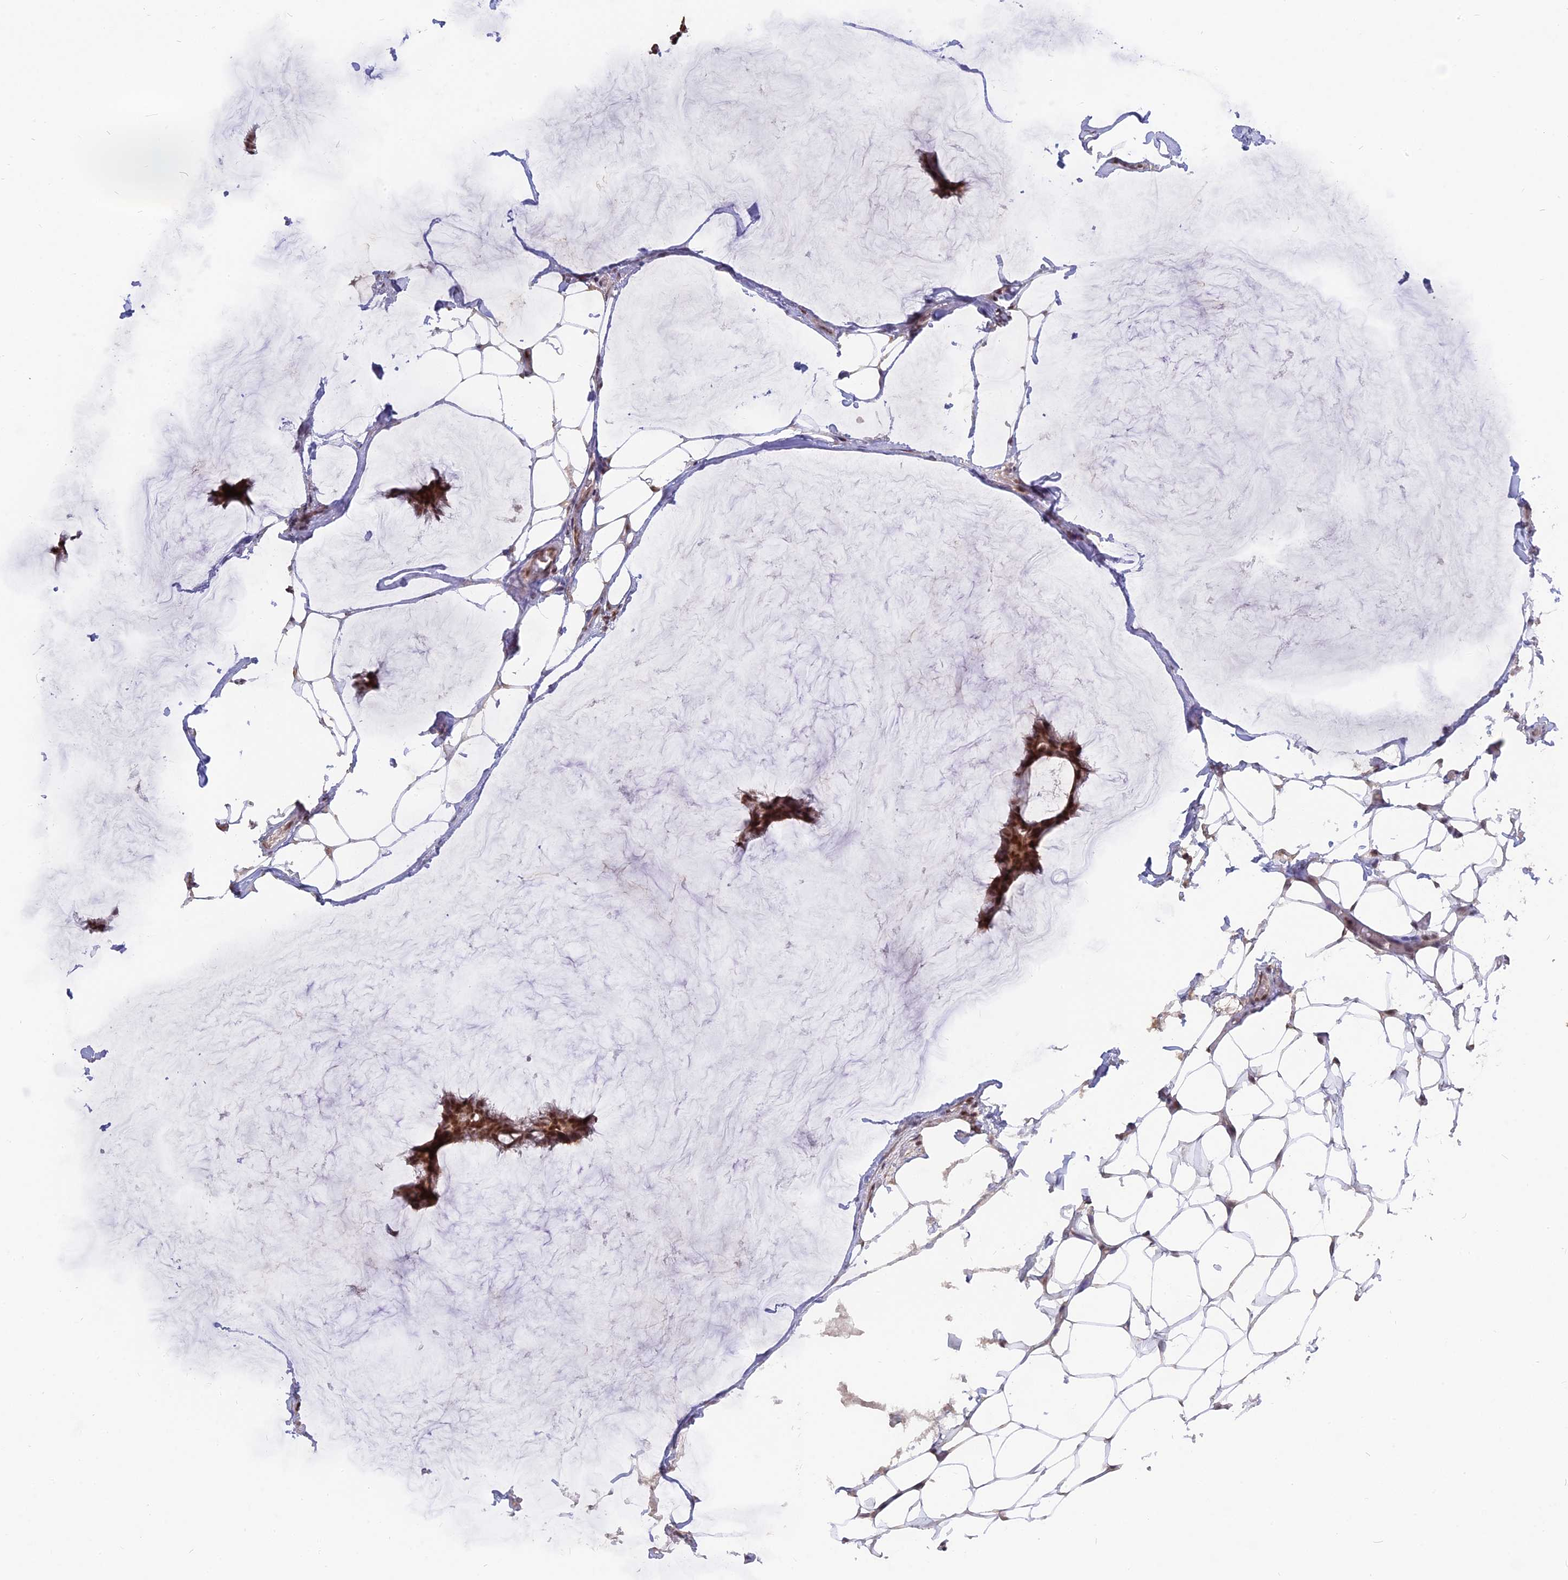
{"staining": {"intensity": "moderate", "quantity": ">75%", "location": "nuclear"}, "tissue": "breast cancer", "cell_type": "Tumor cells", "image_type": "cancer", "snomed": [{"axis": "morphology", "description": "Duct carcinoma"}, {"axis": "topography", "description": "Breast"}], "caption": "The histopathology image exhibits staining of breast cancer (invasive ductal carcinoma), revealing moderate nuclear protein expression (brown color) within tumor cells. (DAB IHC, brown staining for protein, blue staining for nuclei).", "gene": "NR1H3", "patient": {"sex": "female", "age": 93}}